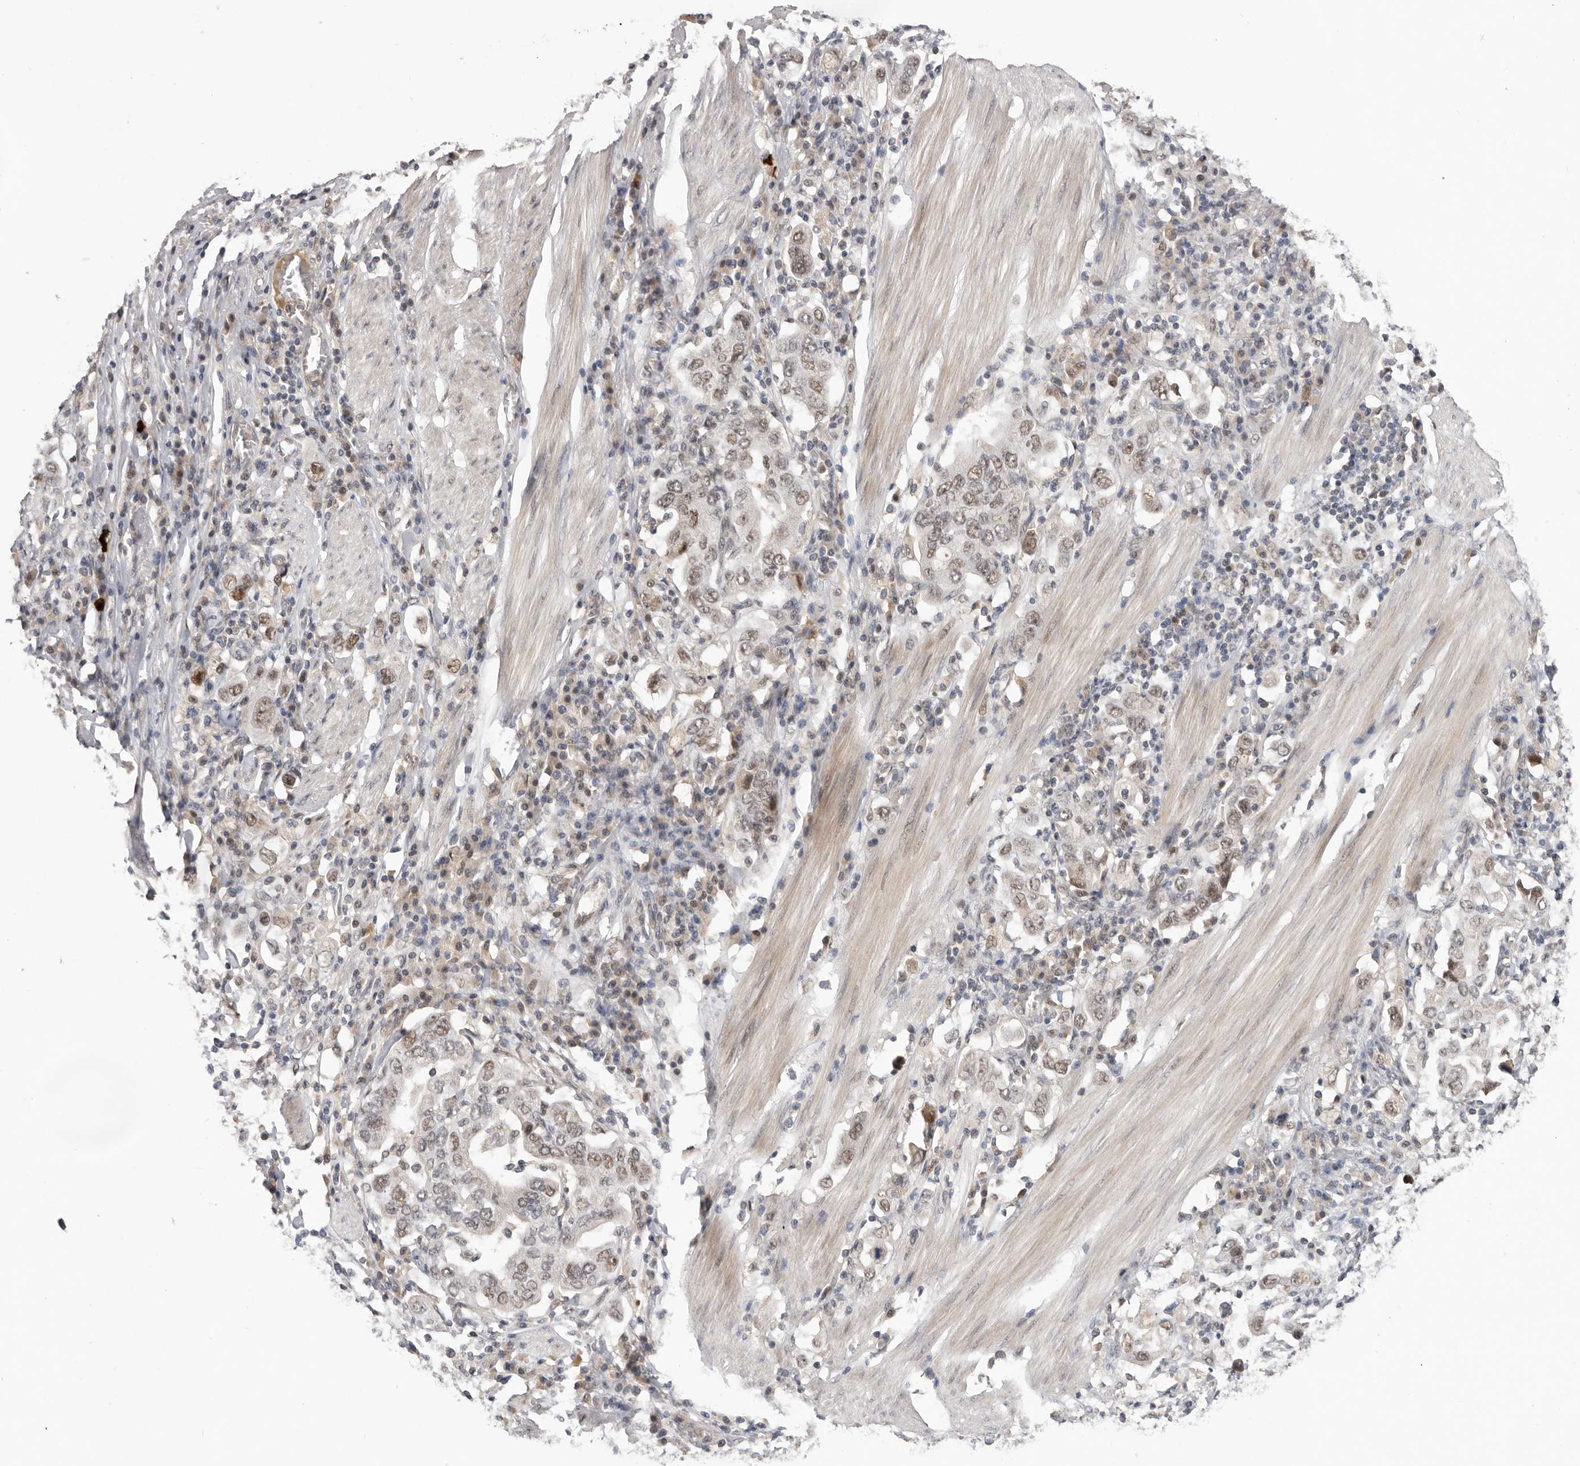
{"staining": {"intensity": "weak", "quantity": ">75%", "location": "nuclear"}, "tissue": "stomach cancer", "cell_type": "Tumor cells", "image_type": "cancer", "snomed": [{"axis": "morphology", "description": "Adenocarcinoma, NOS"}, {"axis": "topography", "description": "Stomach, upper"}], "caption": "The image reveals a brown stain indicating the presence of a protein in the nuclear of tumor cells in stomach adenocarcinoma. (DAB (3,3'-diaminobenzidine) IHC with brightfield microscopy, high magnification).", "gene": "BRCA2", "patient": {"sex": "male", "age": 62}}